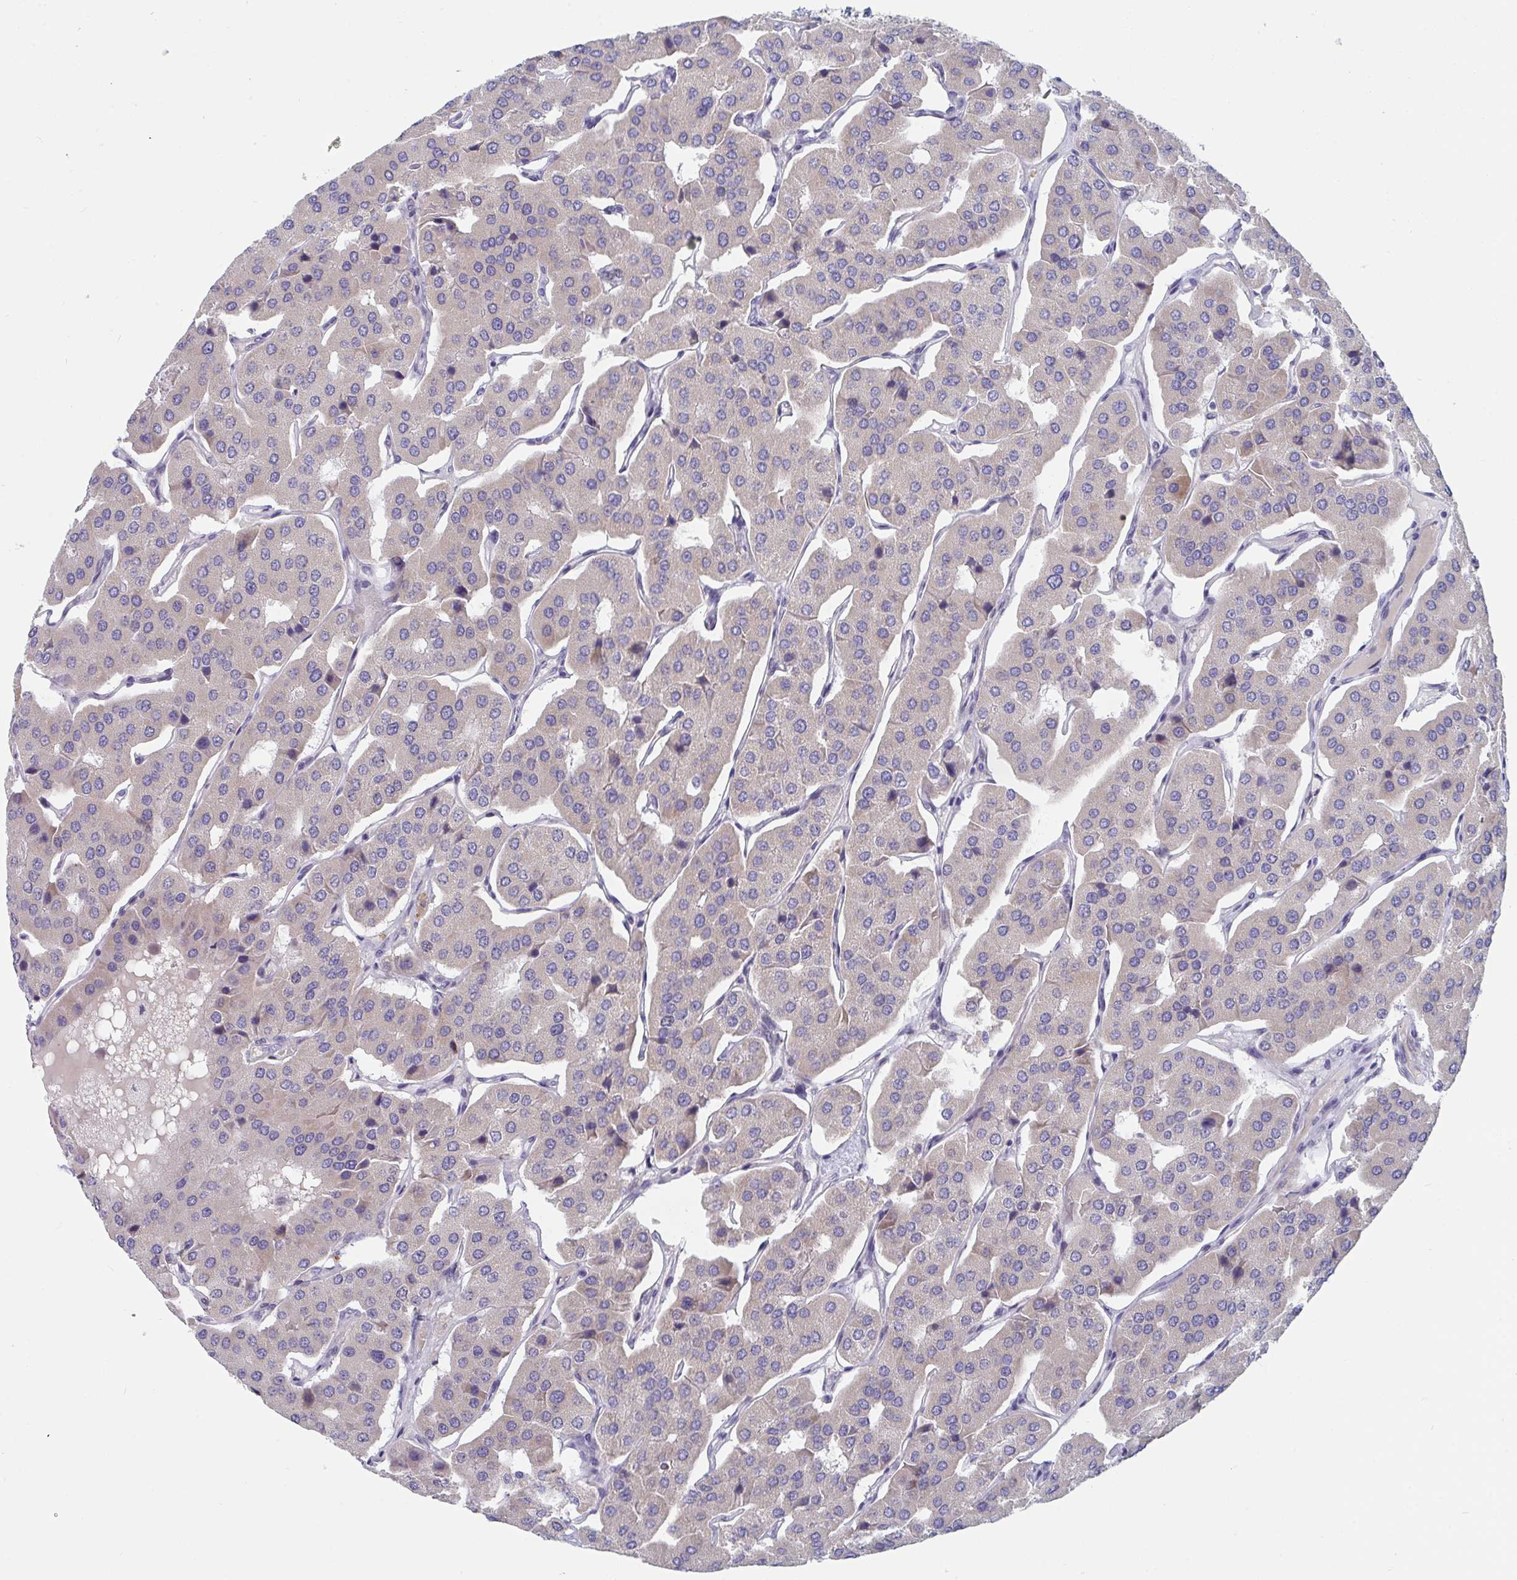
{"staining": {"intensity": "weak", "quantity": "<25%", "location": "cytoplasmic/membranous"}, "tissue": "parathyroid gland", "cell_type": "Glandular cells", "image_type": "normal", "snomed": [{"axis": "morphology", "description": "Normal tissue, NOS"}, {"axis": "morphology", "description": "Adenoma, NOS"}, {"axis": "topography", "description": "Parathyroid gland"}], "caption": "Immunohistochemical staining of unremarkable human parathyroid gland demonstrates no significant expression in glandular cells.", "gene": "CENPT", "patient": {"sex": "female", "age": 86}}